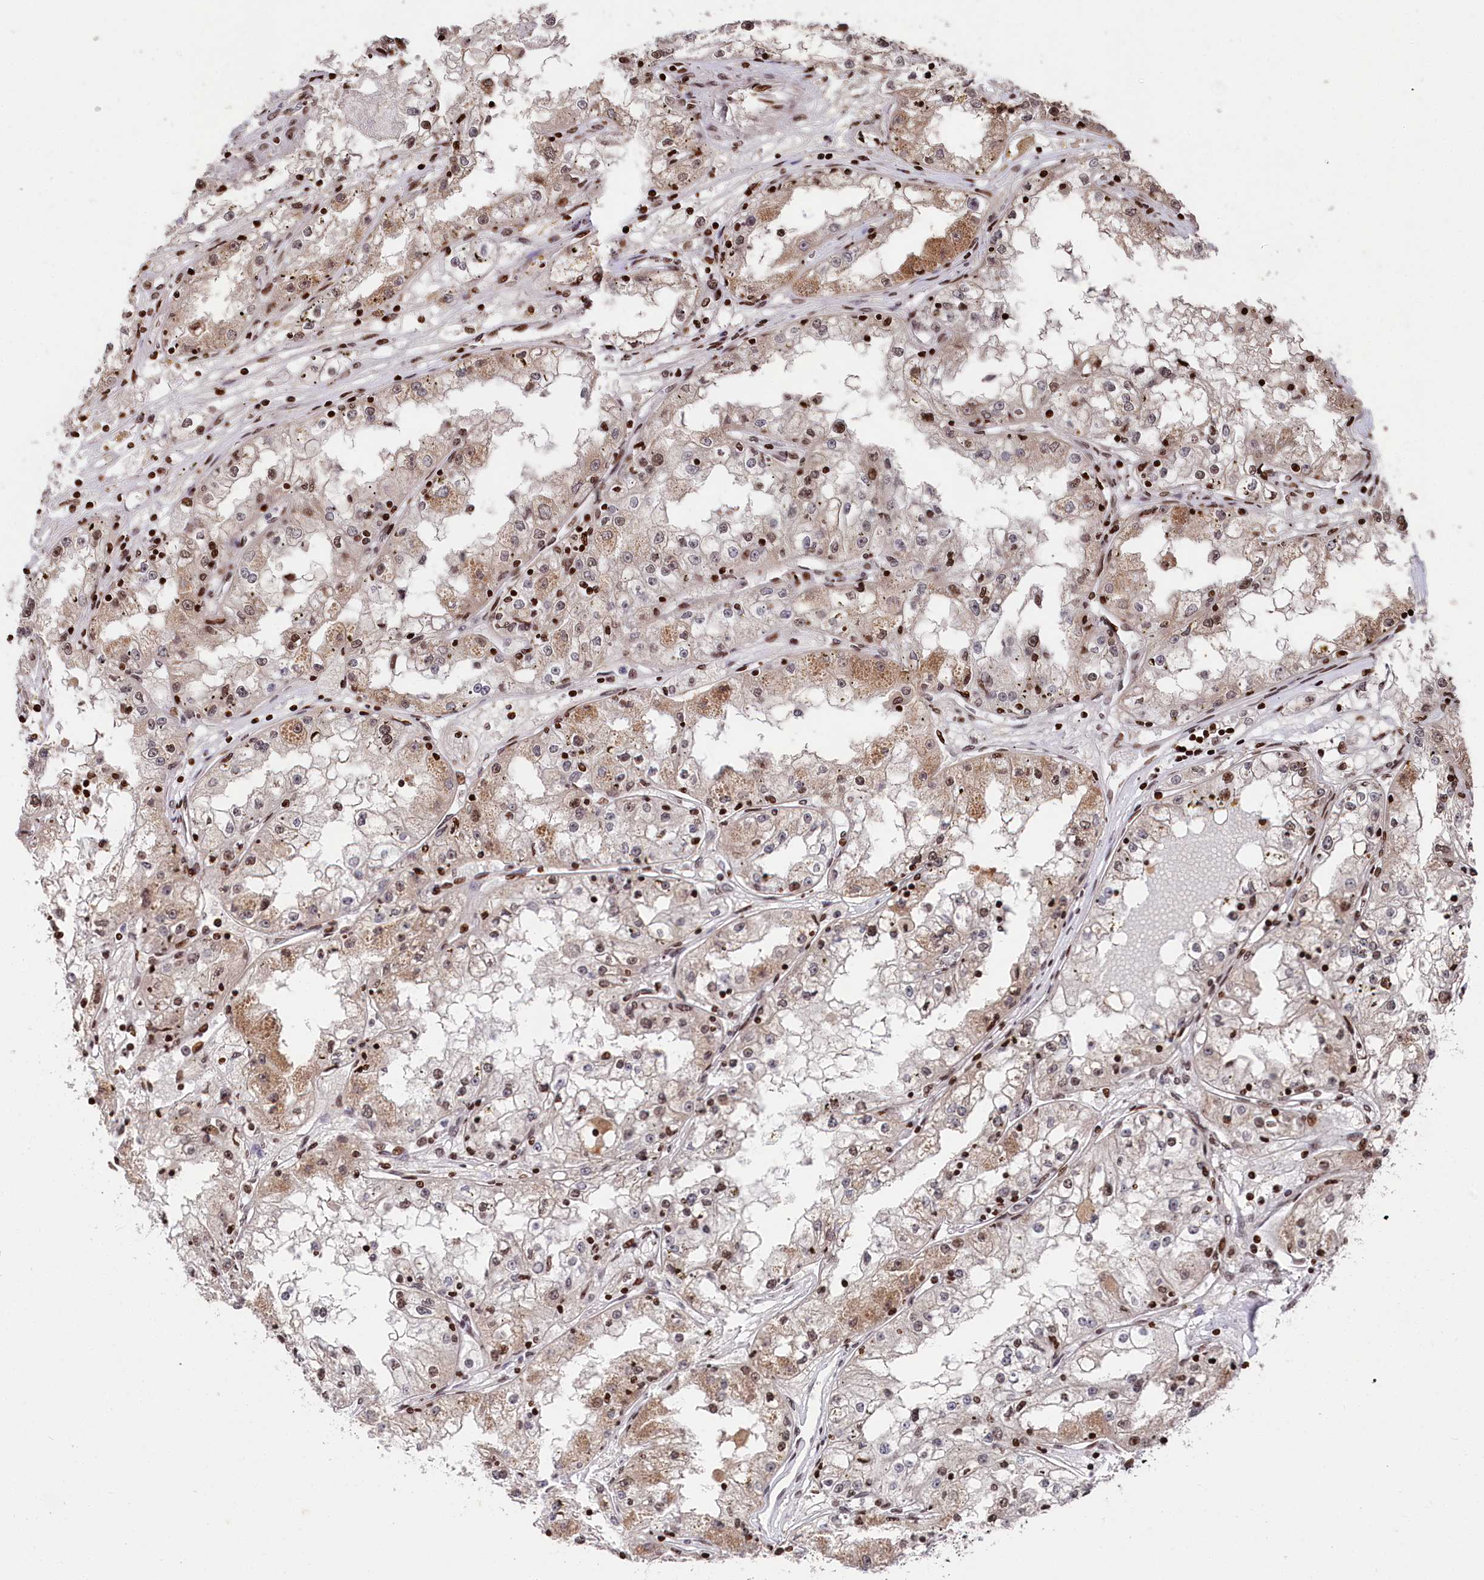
{"staining": {"intensity": "moderate", "quantity": "25%-75%", "location": "cytoplasmic/membranous,nuclear"}, "tissue": "renal cancer", "cell_type": "Tumor cells", "image_type": "cancer", "snomed": [{"axis": "morphology", "description": "Adenocarcinoma, NOS"}, {"axis": "topography", "description": "Kidney"}], "caption": "The photomicrograph displays staining of renal adenocarcinoma, revealing moderate cytoplasmic/membranous and nuclear protein expression (brown color) within tumor cells.", "gene": "MCF2L2", "patient": {"sex": "male", "age": 56}}